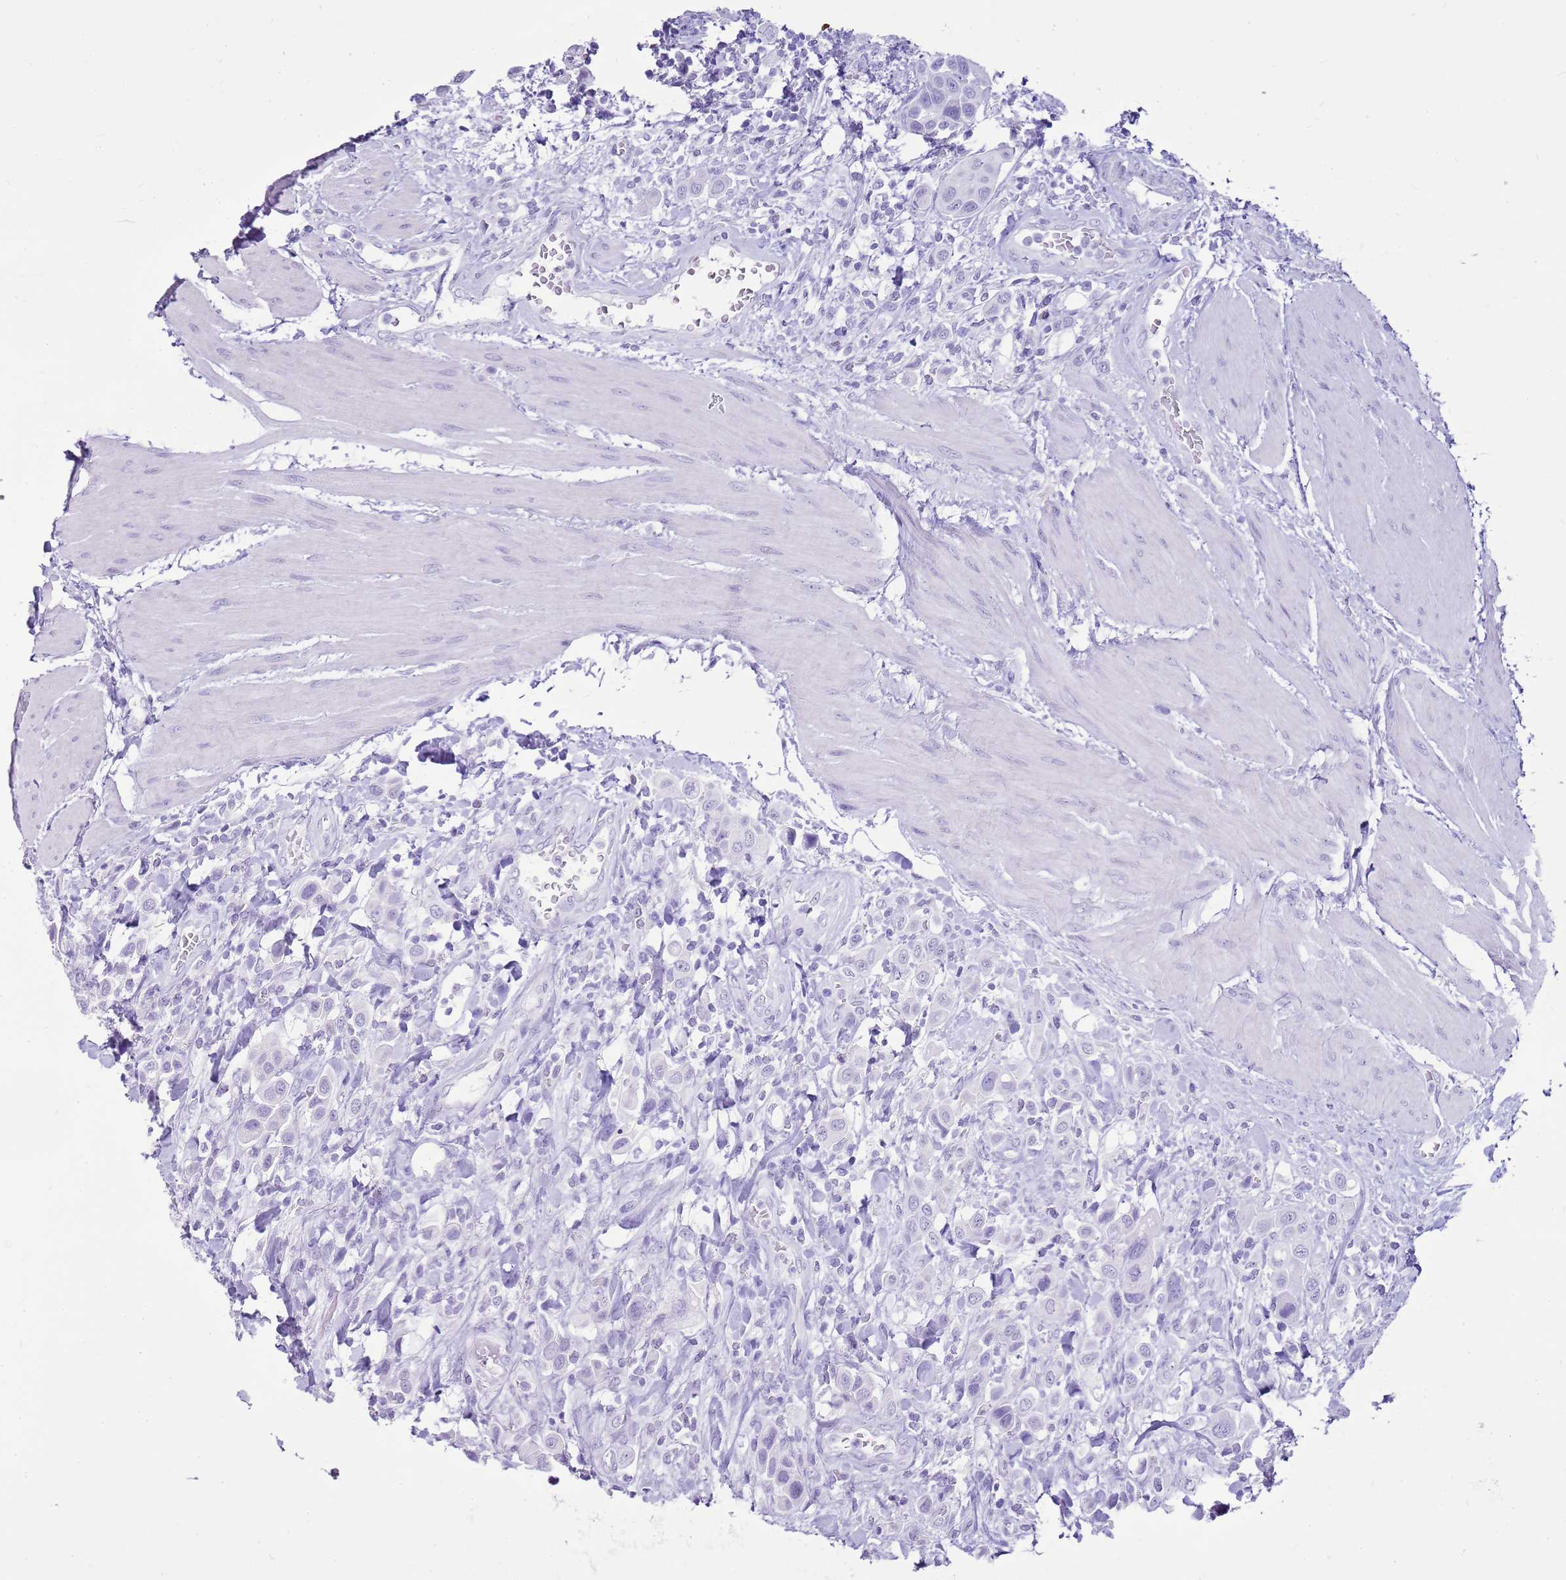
{"staining": {"intensity": "negative", "quantity": "none", "location": "none"}, "tissue": "urothelial cancer", "cell_type": "Tumor cells", "image_type": "cancer", "snomed": [{"axis": "morphology", "description": "Urothelial carcinoma, High grade"}, {"axis": "topography", "description": "Urinary bladder"}], "caption": "High power microscopy photomicrograph of an immunohistochemistry (IHC) image of high-grade urothelial carcinoma, revealing no significant staining in tumor cells.", "gene": "CA8", "patient": {"sex": "male", "age": 50}}